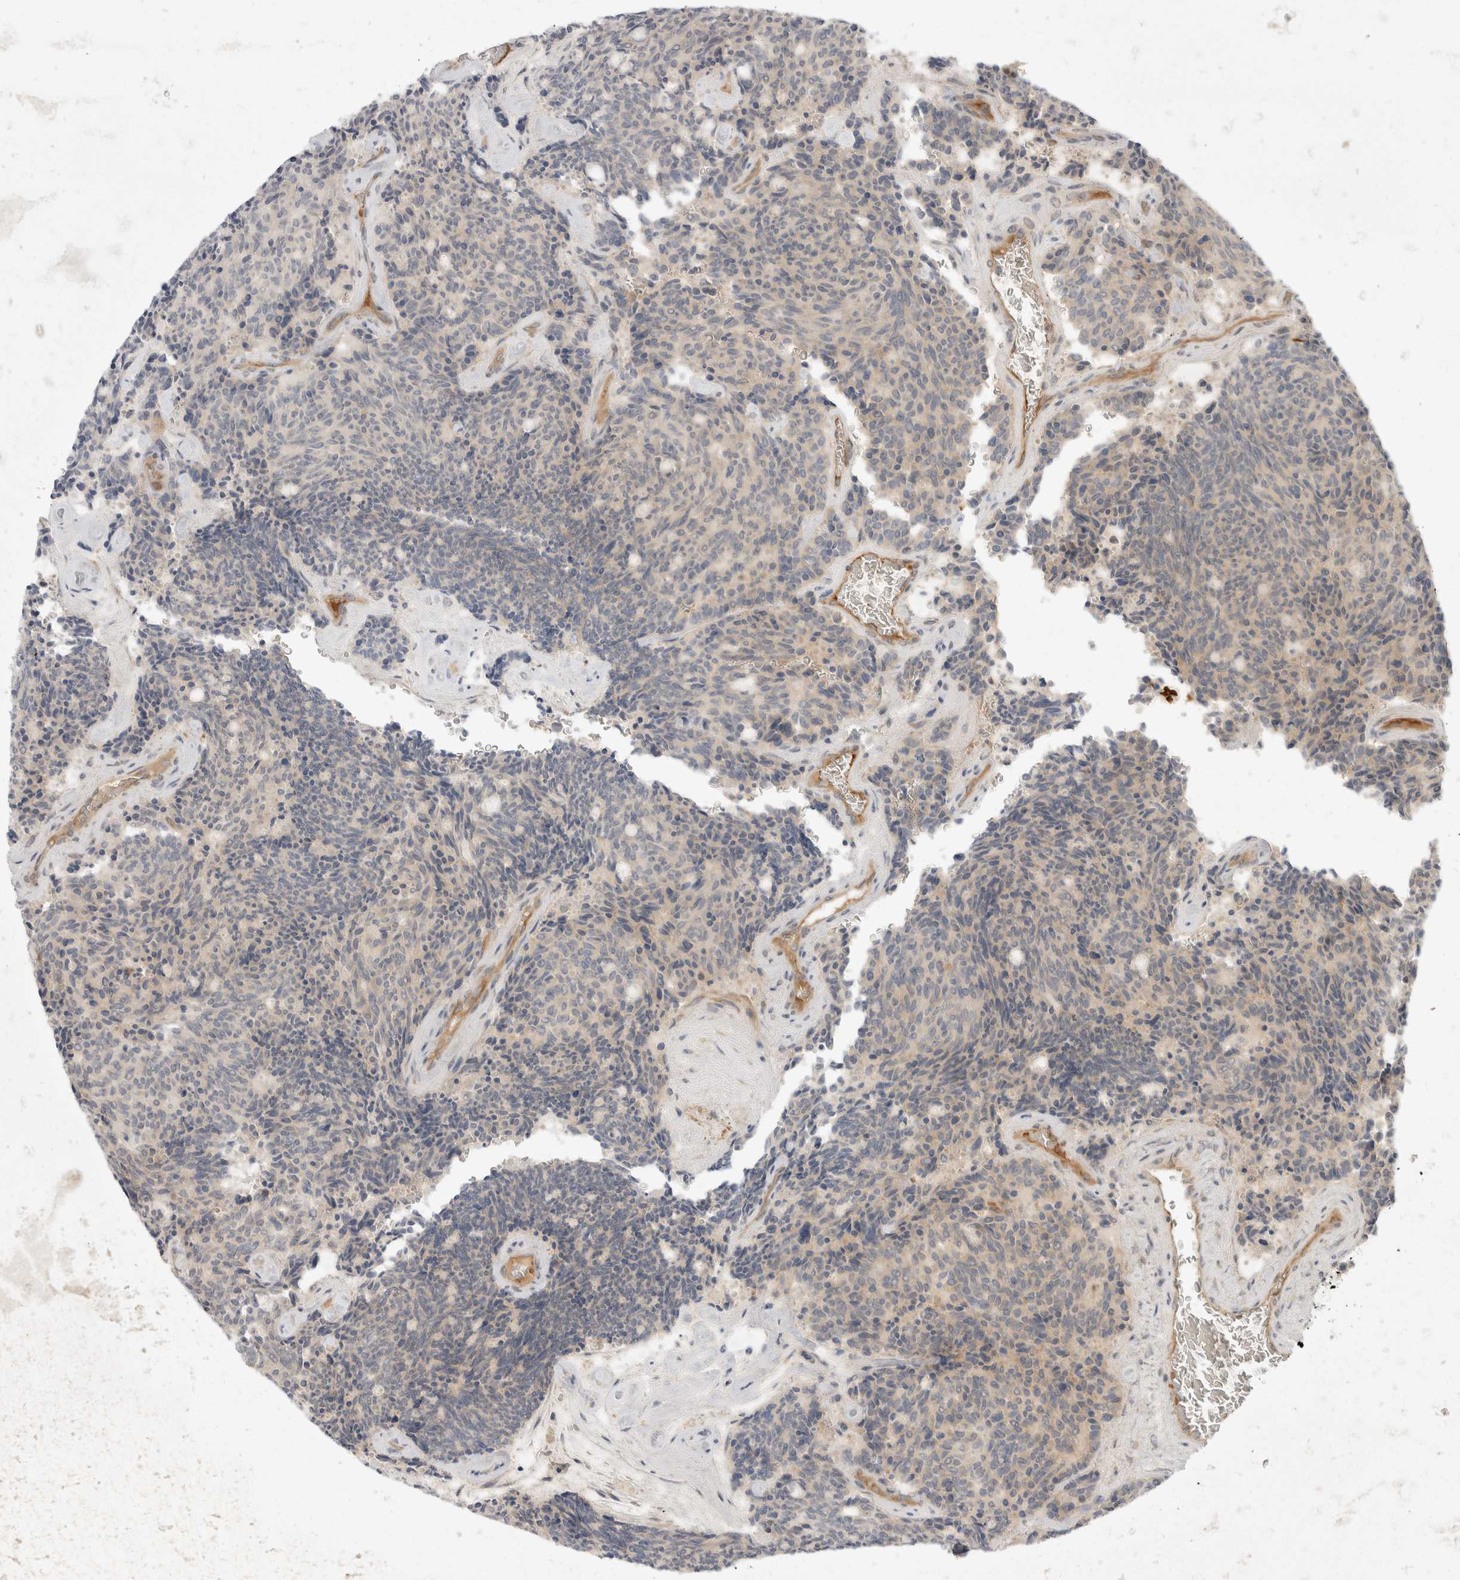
{"staining": {"intensity": "negative", "quantity": "none", "location": "none"}, "tissue": "carcinoid", "cell_type": "Tumor cells", "image_type": "cancer", "snomed": [{"axis": "morphology", "description": "Carcinoid, malignant, NOS"}, {"axis": "topography", "description": "Pancreas"}], "caption": "There is no significant staining in tumor cells of carcinoid.", "gene": "EIF4G3", "patient": {"sex": "female", "age": 54}}